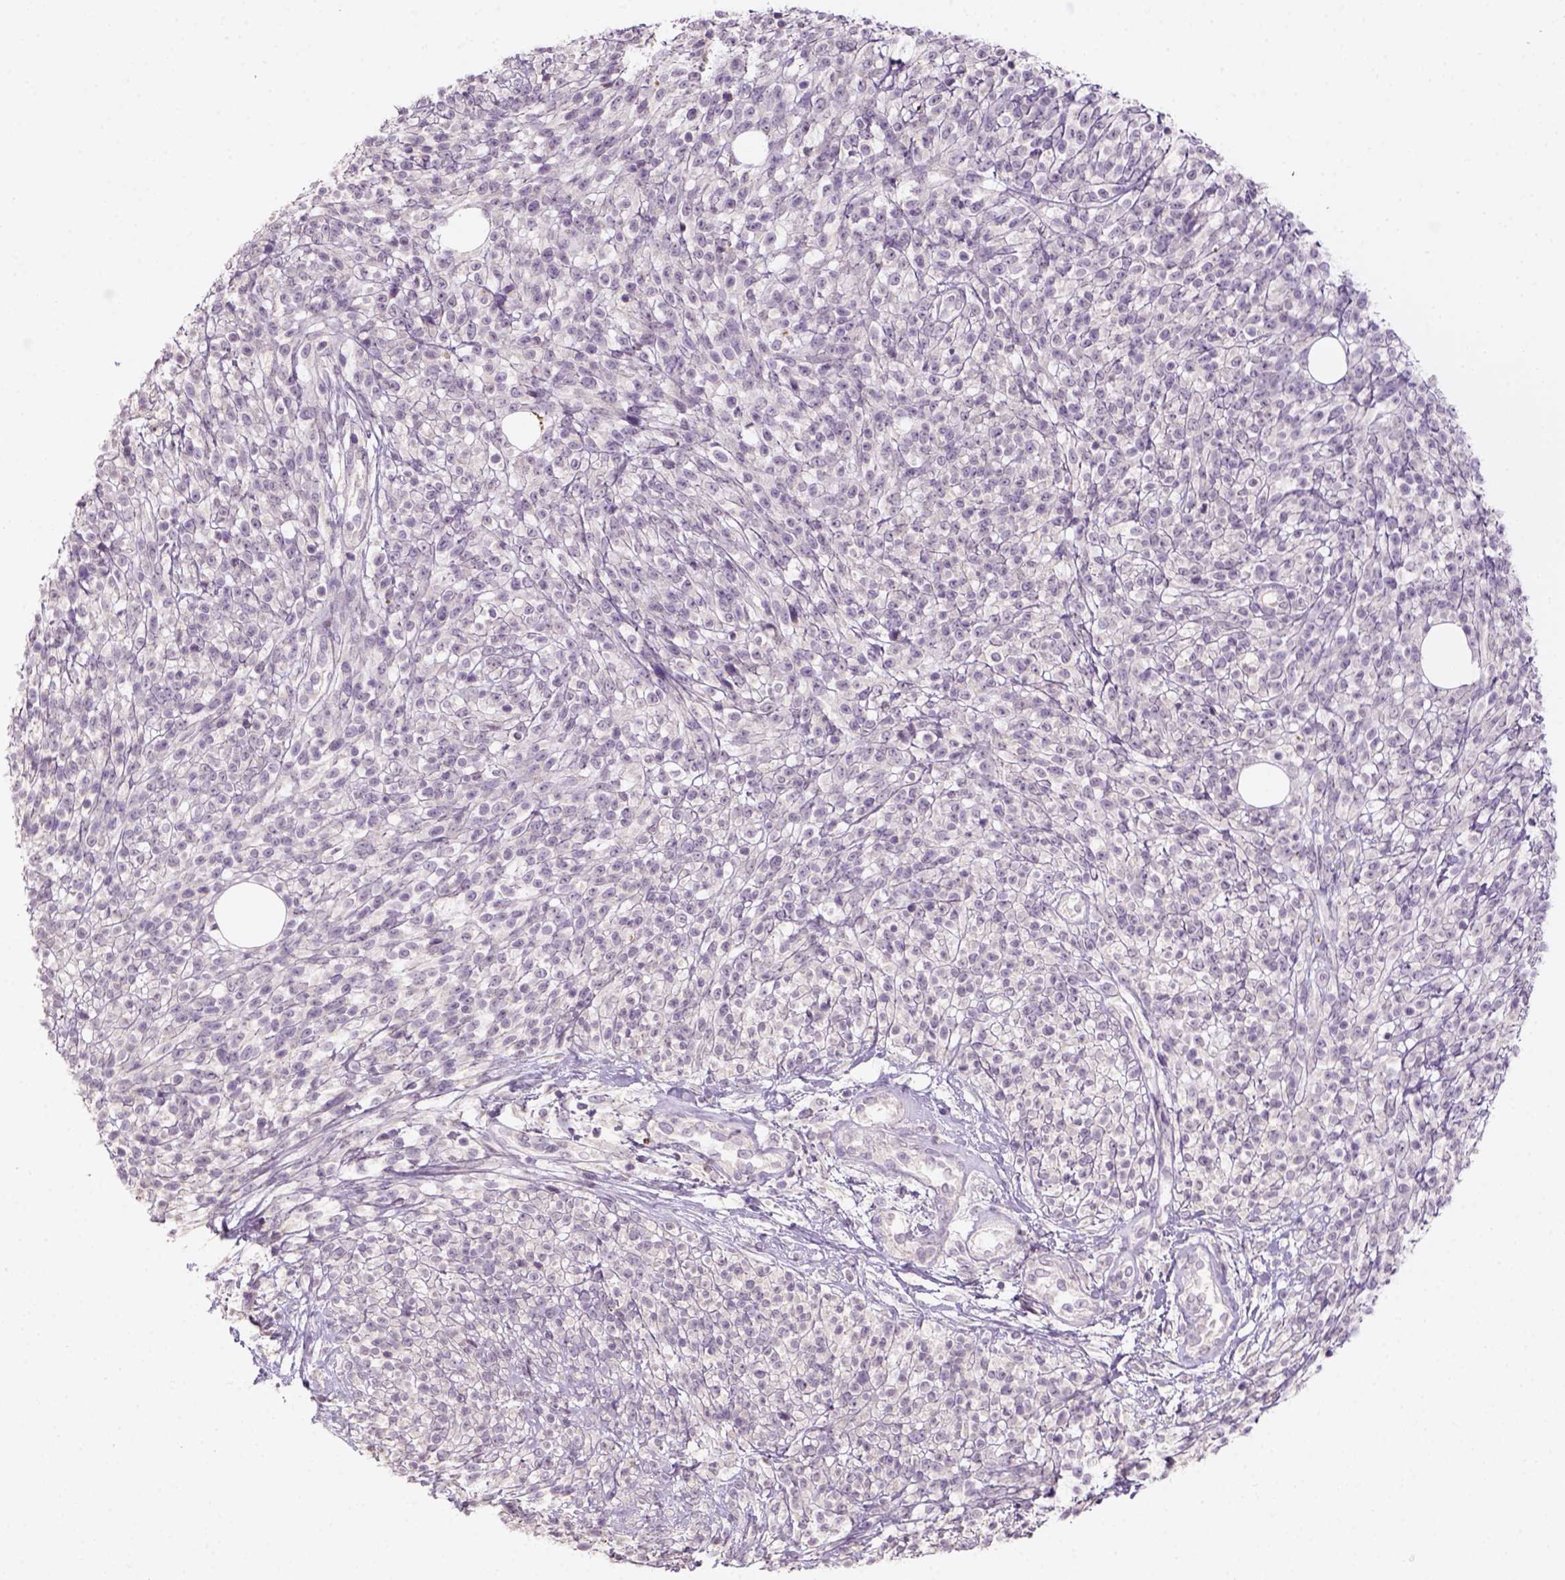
{"staining": {"intensity": "negative", "quantity": "none", "location": "none"}, "tissue": "melanoma", "cell_type": "Tumor cells", "image_type": "cancer", "snomed": [{"axis": "morphology", "description": "Malignant melanoma, NOS"}, {"axis": "topography", "description": "Skin"}, {"axis": "topography", "description": "Skin of trunk"}], "caption": "Malignant melanoma stained for a protein using immunohistochemistry (IHC) demonstrates no staining tumor cells.", "gene": "AQP9", "patient": {"sex": "male", "age": 74}}